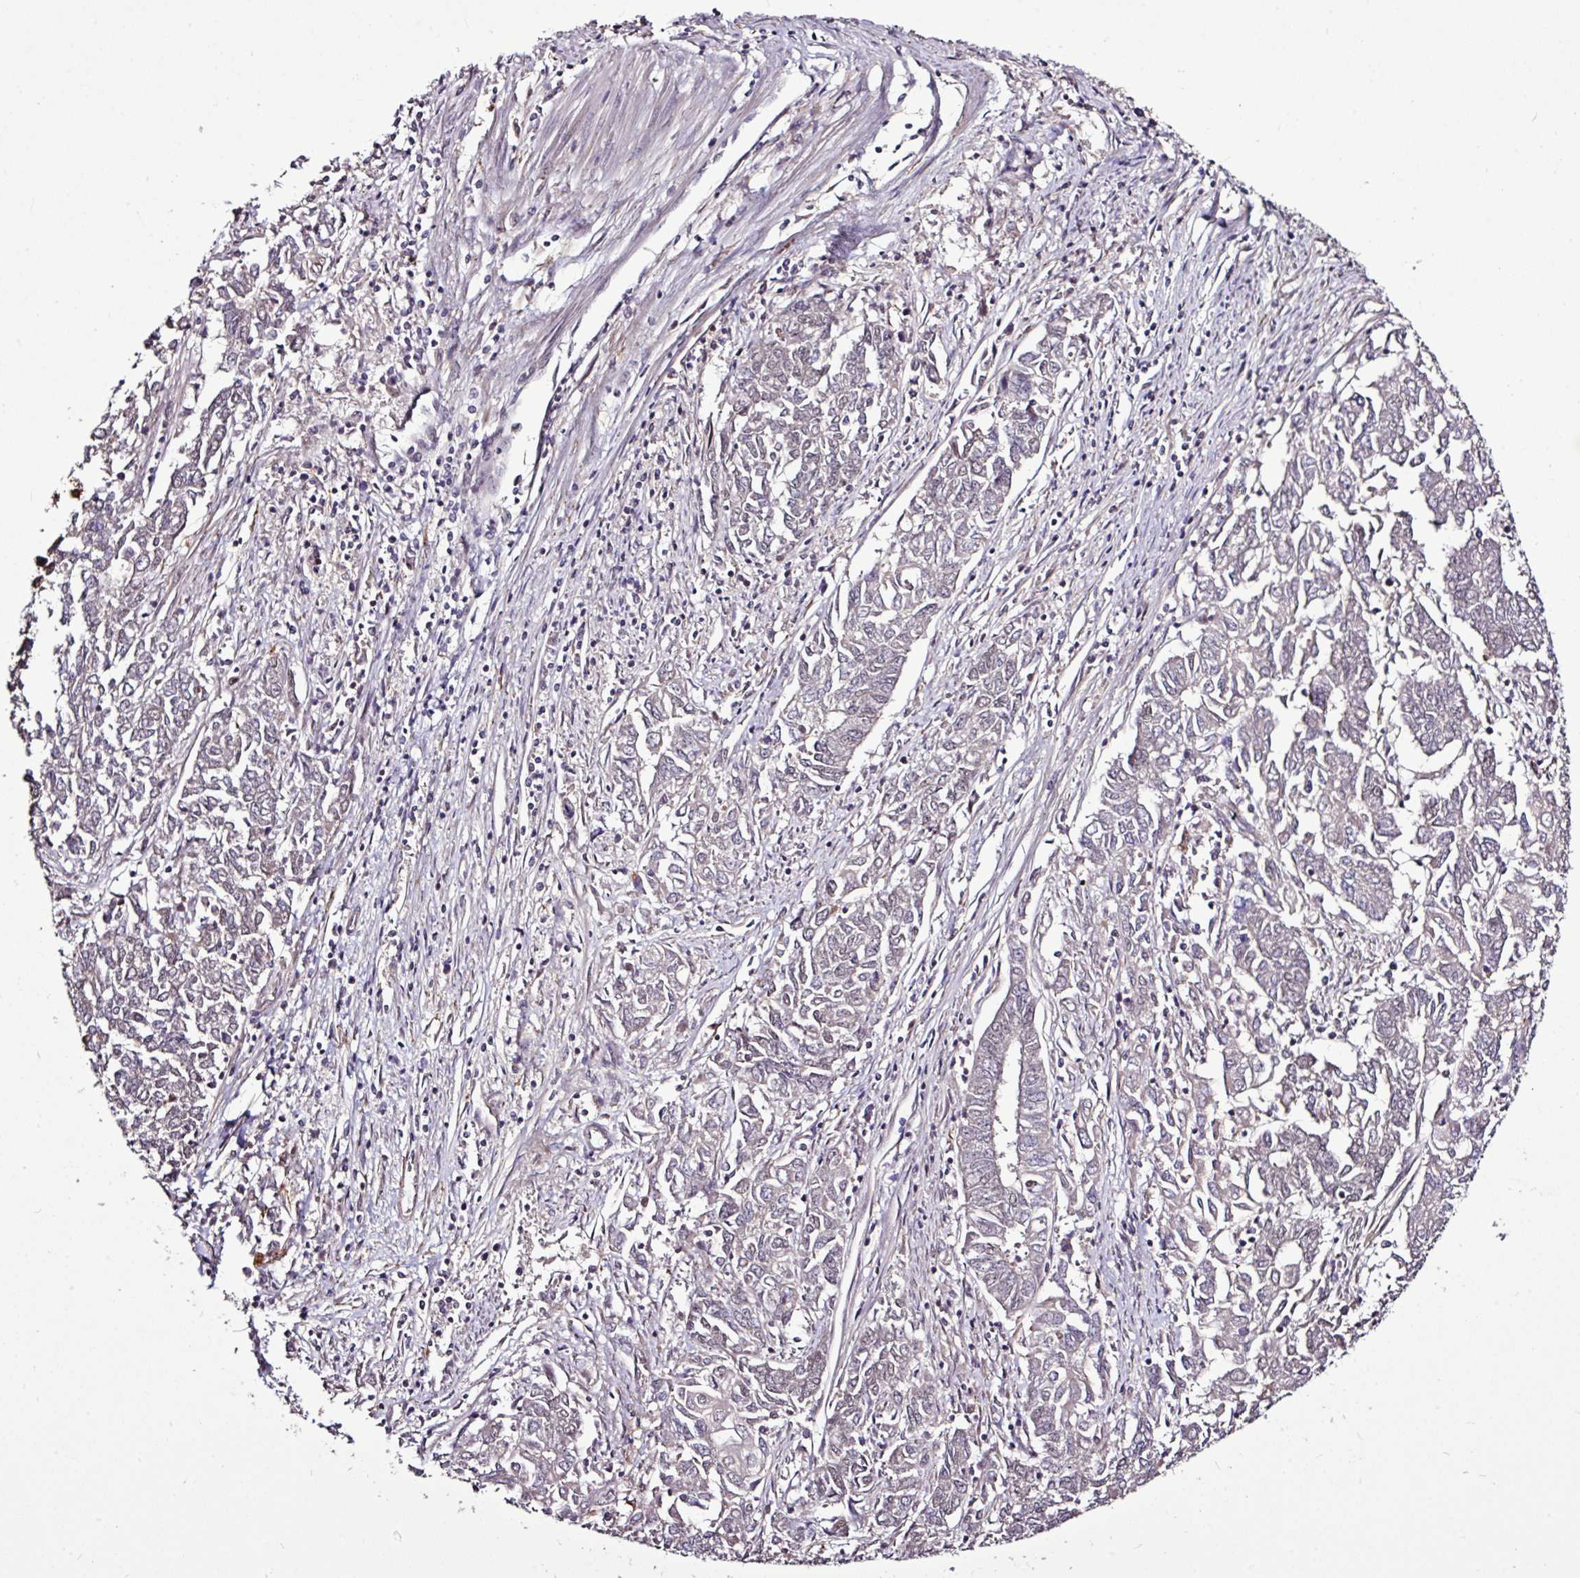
{"staining": {"intensity": "weak", "quantity": "25%-75%", "location": "nuclear"}, "tissue": "endometrial cancer", "cell_type": "Tumor cells", "image_type": "cancer", "snomed": [{"axis": "morphology", "description": "Adenocarcinoma, NOS"}, {"axis": "topography", "description": "Endometrium"}], "caption": "Immunohistochemistry (IHC) staining of adenocarcinoma (endometrial), which displays low levels of weak nuclear positivity in approximately 25%-75% of tumor cells indicating weak nuclear protein positivity. The staining was performed using DAB (brown) for protein detection and nuclei were counterstained in hematoxylin (blue).", "gene": "SKIC2", "patient": {"sex": "female", "age": 54}}